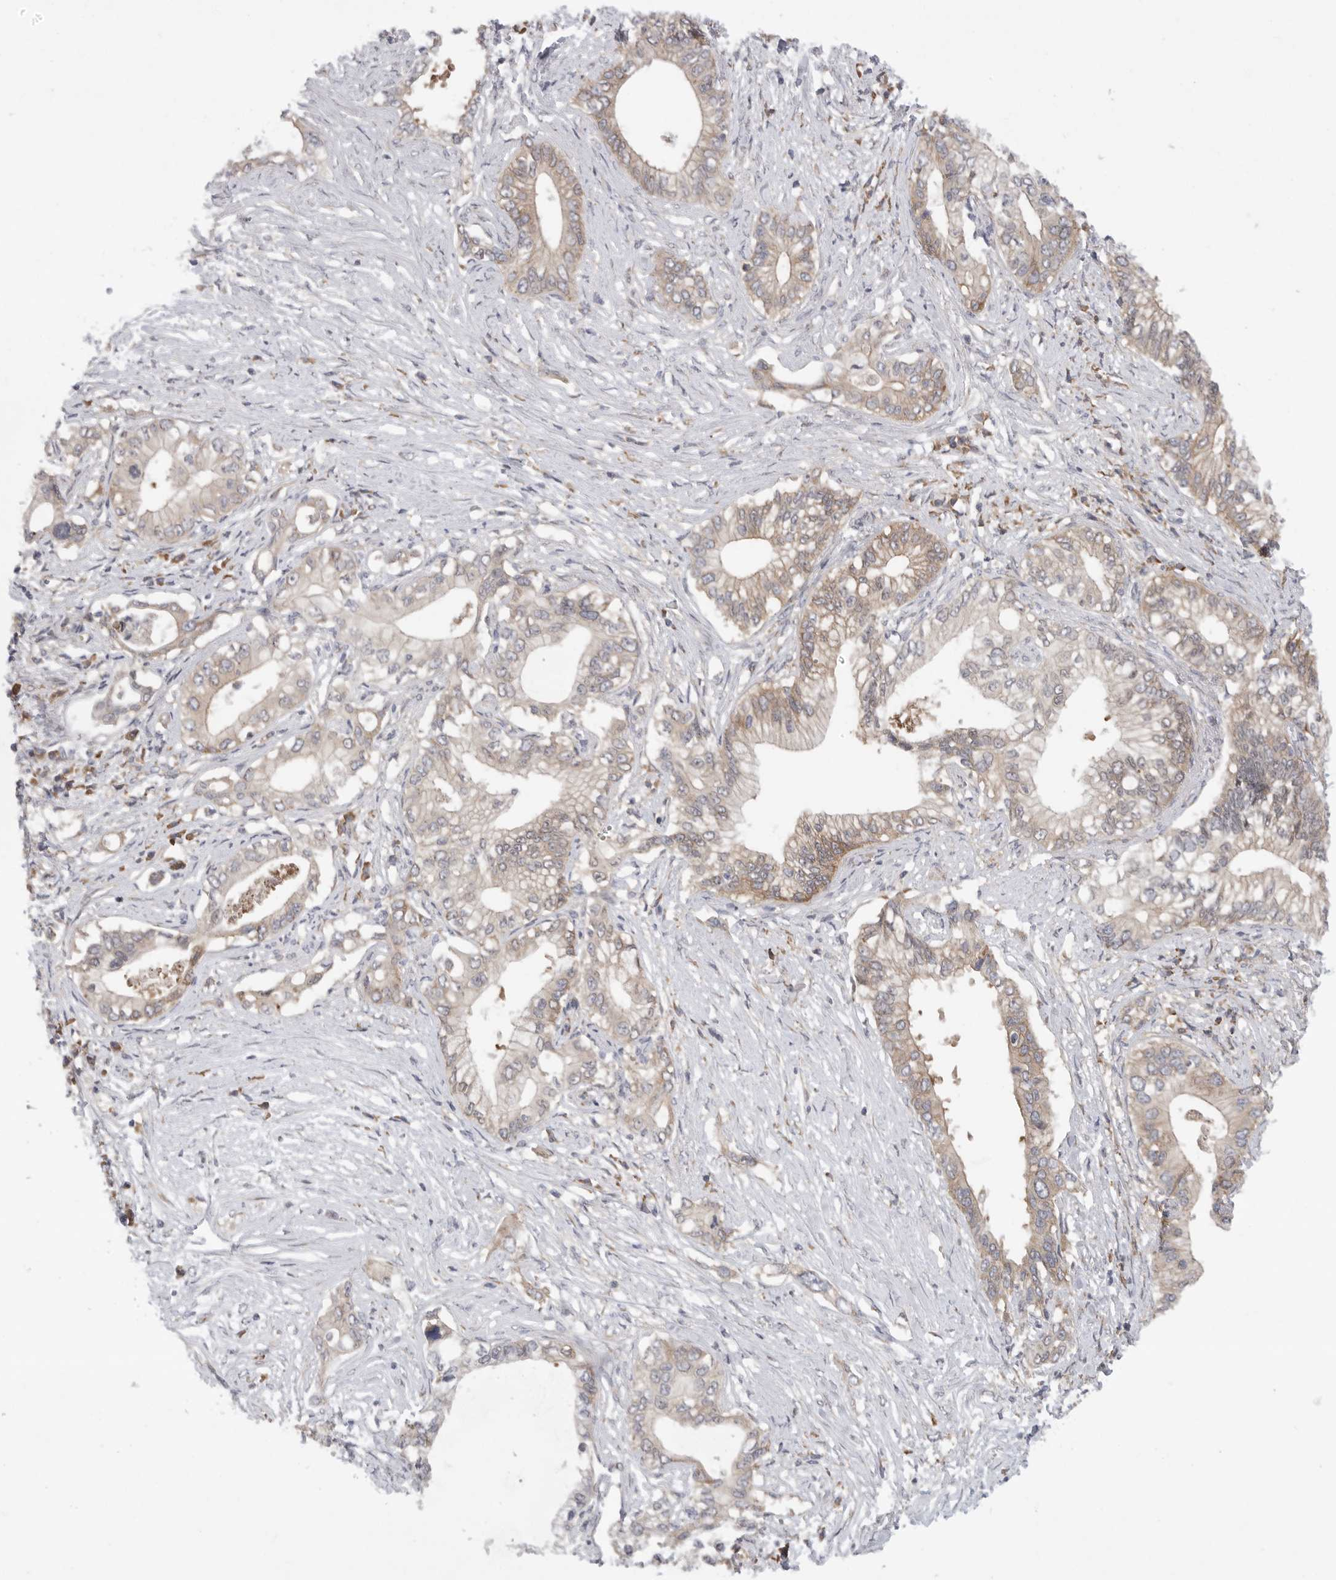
{"staining": {"intensity": "weak", "quantity": ">75%", "location": "cytoplasmic/membranous"}, "tissue": "pancreatic cancer", "cell_type": "Tumor cells", "image_type": "cancer", "snomed": [{"axis": "morphology", "description": "Normal tissue, NOS"}, {"axis": "morphology", "description": "Adenocarcinoma, NOS"}, {"axis": "topography", "description": "Pancreas"}, {"axis": "topography", "description": "Peripheral nerve tissue"}], "caption": "Immunohistochemical staining of pancreatic cancer (adenocarcinoma) reveals weak cytoplasmic/membranous protein positivity in approximately >75% of tumor cells.", "gene": "FBXO43", "patient": {"sex": "male", "age": 59}}